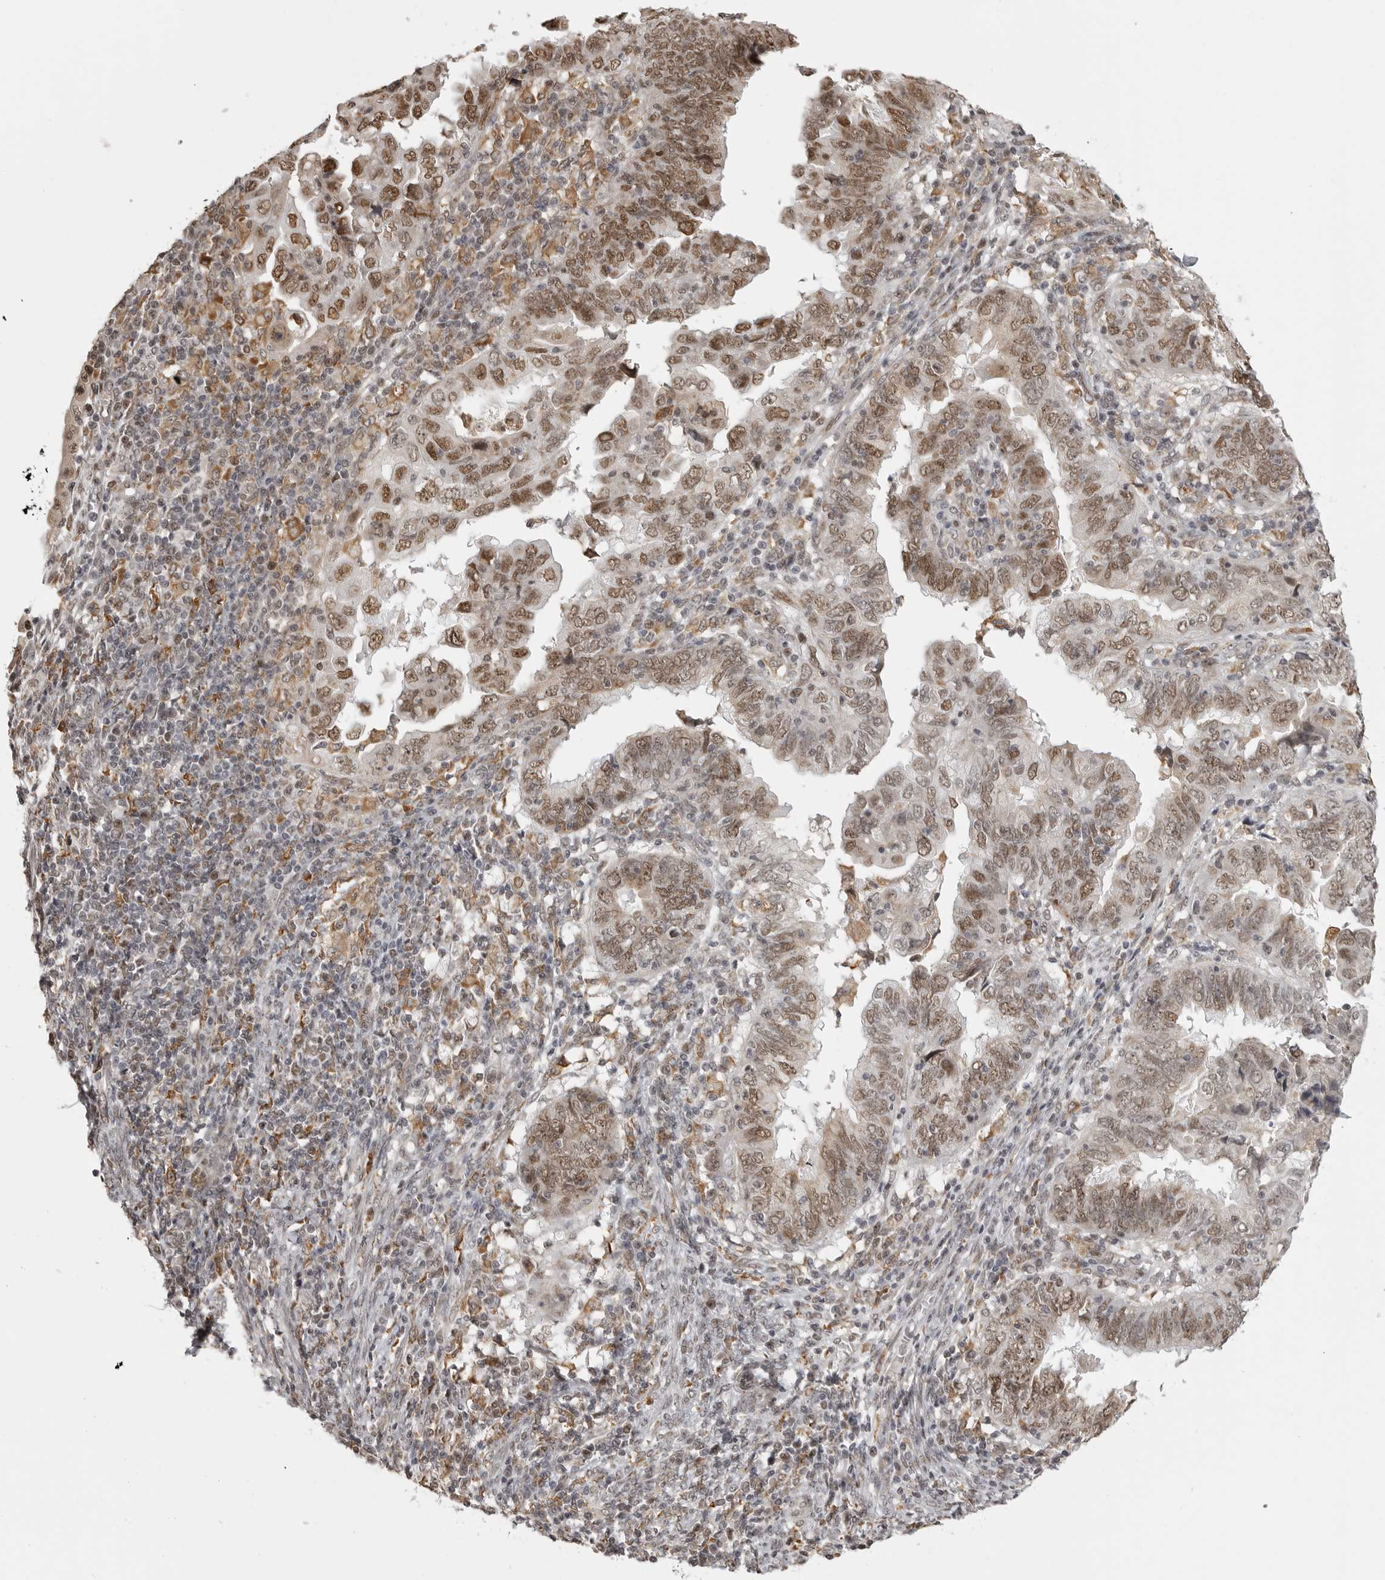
{"staining": {"intensity": "moderate", "quantity": ">75%", "location": "nuclear"}, "tissue": "endometrial cancer", "cell_type": "Tumor cells", "image_type": "cancer", "snomed": [{"axis": "morphology", "description": "Adenocarcinoma, NOS"}, {"axis": "topography", "description": "Uterus"}], "caption": "IHC (DAB (3,3'-diaminobenzidine)) staining of endometrial adenocarcinoma displays moderate nuclear protein expression in about >75% of tumor cells. The staining was performed using DAB (3,3'-diaminobenzidine) to visualize the protein expression in brown, while the nuclei were stained in blue with hematoxylin (Magnification: 20x).", "gene": "ISG20L2", "patient": {"sex": "female", "age": 77}}